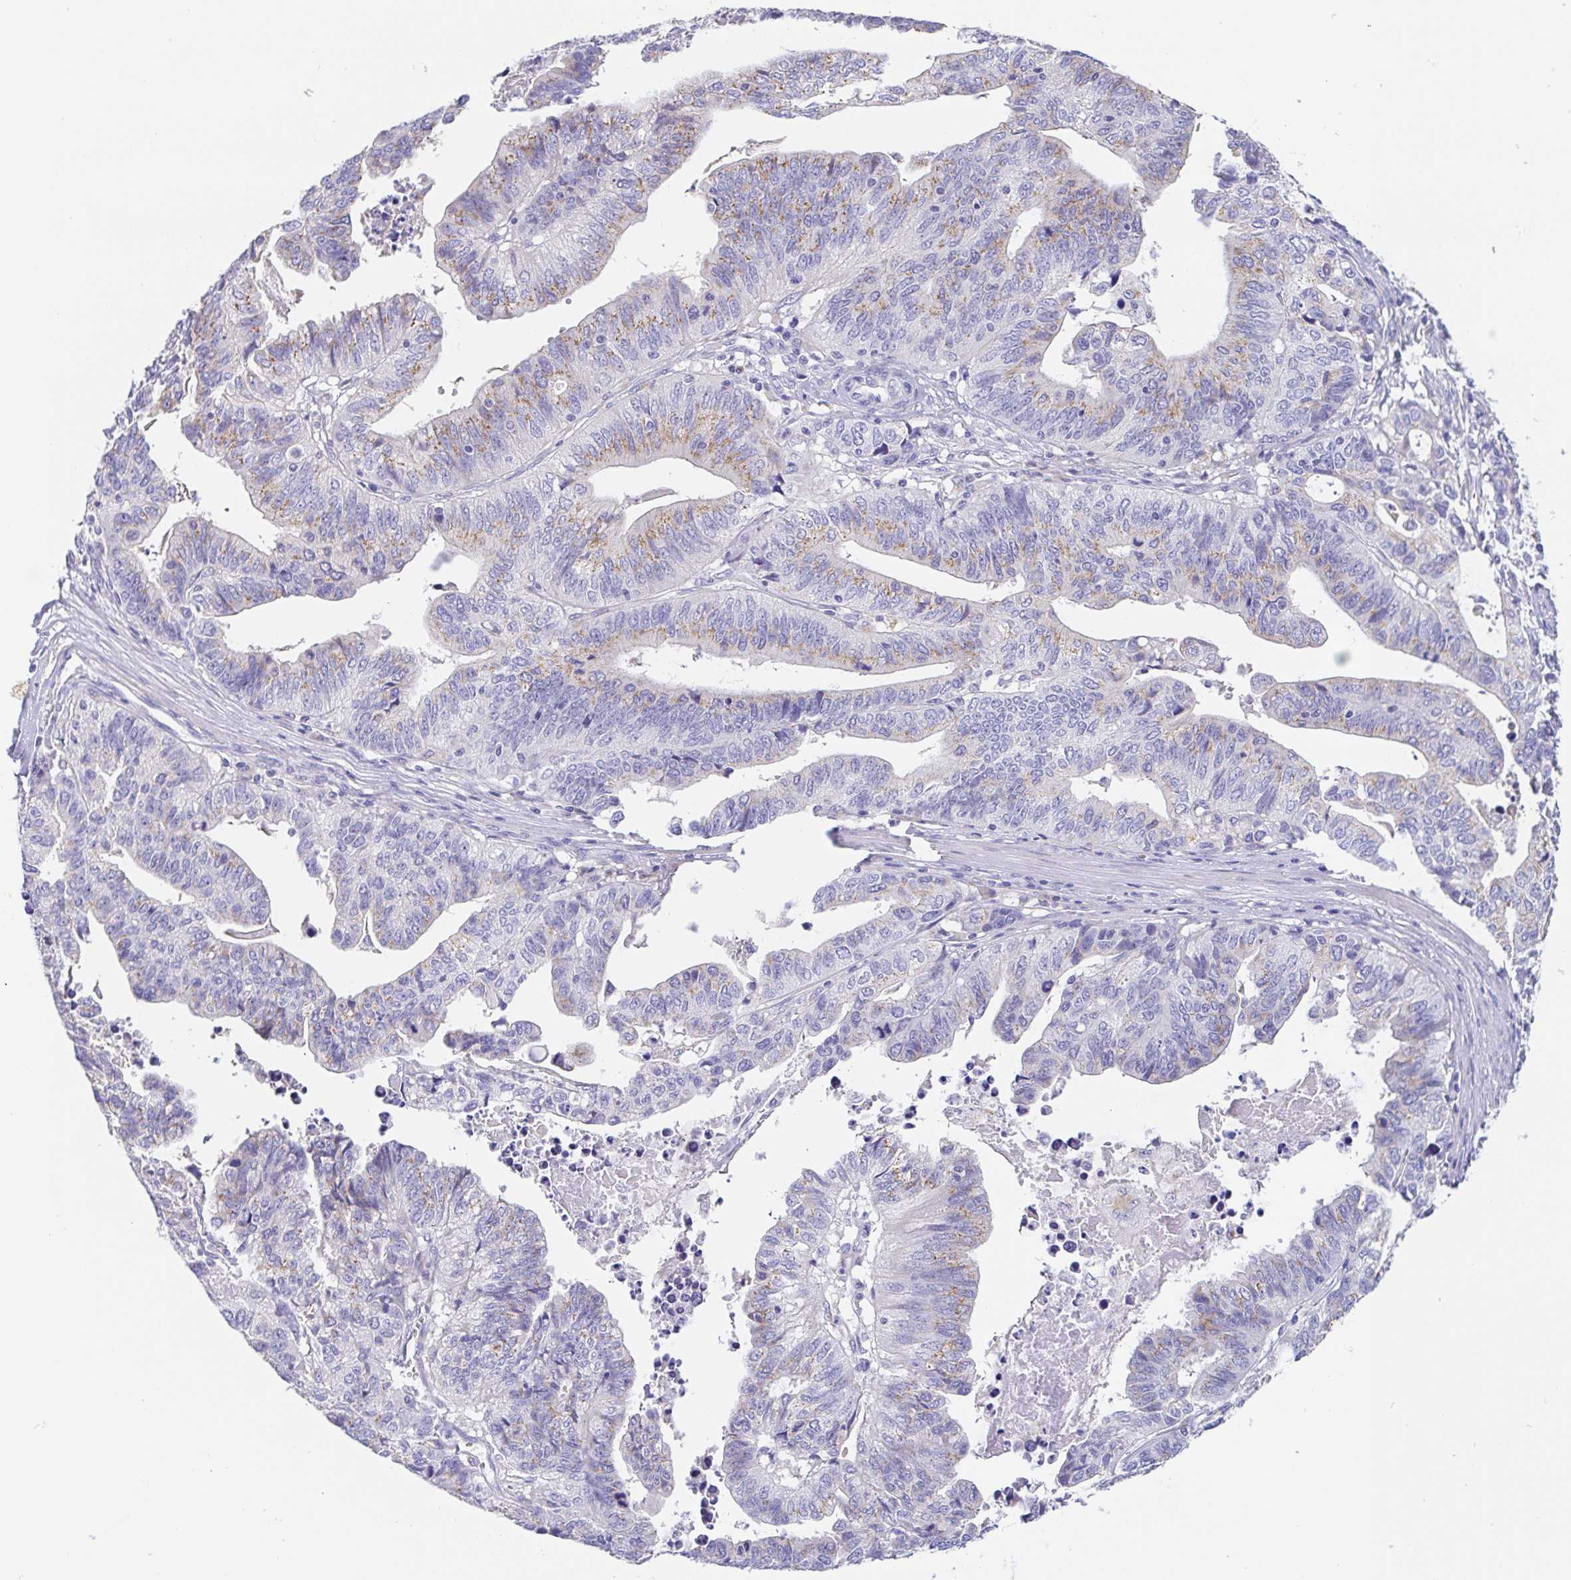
{"staining": {"intensity": "weak", "quantity": "<25%", "location": "cytoplasmic/membranous"}, "tissue": "stomach cancer", "cell_type": "Tumor cells", "image_type": "cancer", "snomed": [{"axis": "morphology", "description": "Adenocarcinoma, NOS"}, {"axis": "topography", "description": "Stomach, upper"}], "caption": "Micrograph shows no protein expression in tumor cells of stomach cancer tissue. (DAB immunohistochemistry visualized using brightfield microscopy, high magnification).", "gene": "SCG3", "patient": {"sex": "female", "age": 67}}